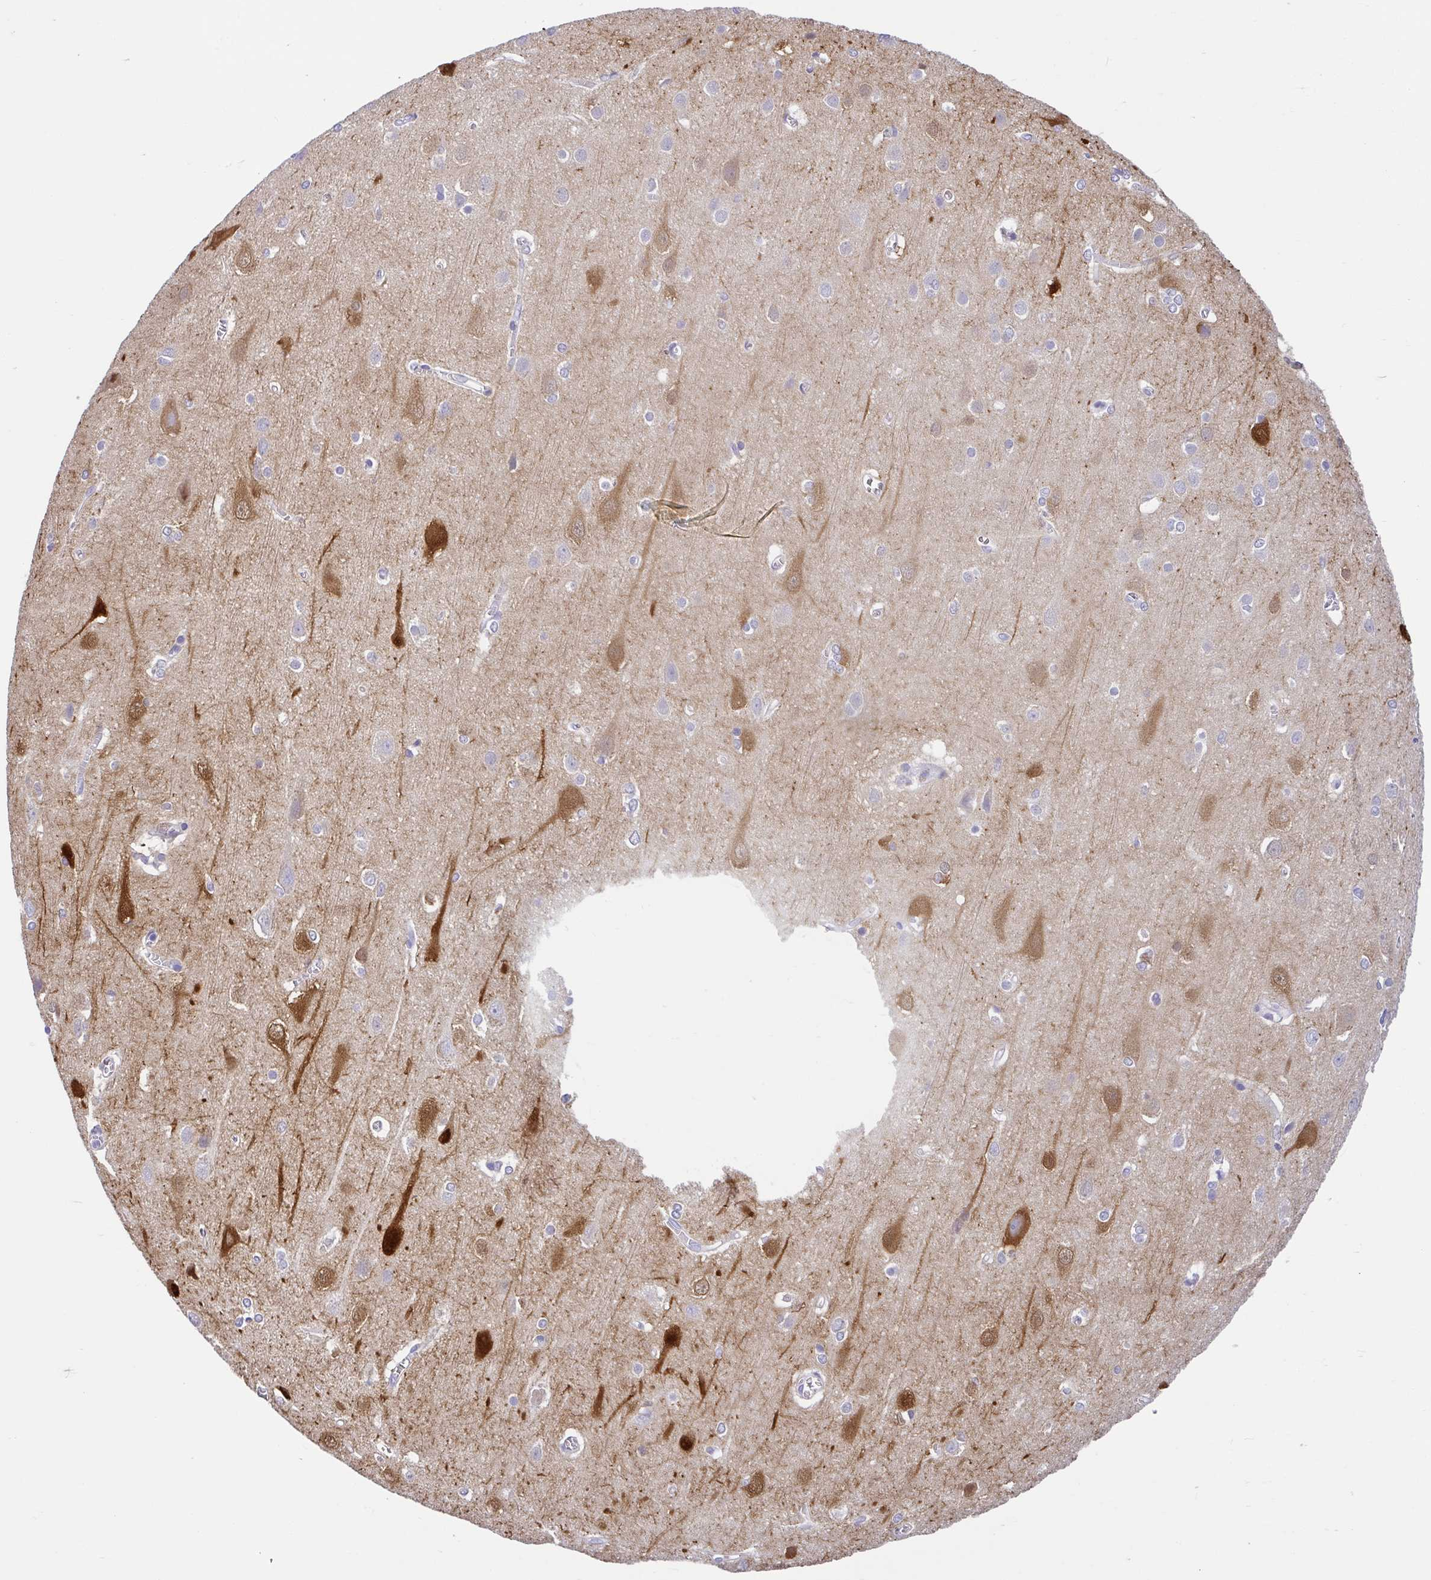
{"staining": {"intensity": "negative", "quantity": "none", "location": "none"}, "tissue": "cerebral cortex", "cell_type": "Endothelial cells", "image_type": "normal", "snomed": [{"axis": "morphology", "description": "Normal tissue, NOS"}, {"axis": "topography", "description": "Cerebral cortex"}], "caption": "A micrograph of cerebral cortex stained for a protein exhibits no brown staining in endothelial cells. (Immunohistochemistry (ihc), brightfield microscopy, high magnification).", "gene": "ENSG00000274792", "patient": {"sex": "male", "age": 37}}